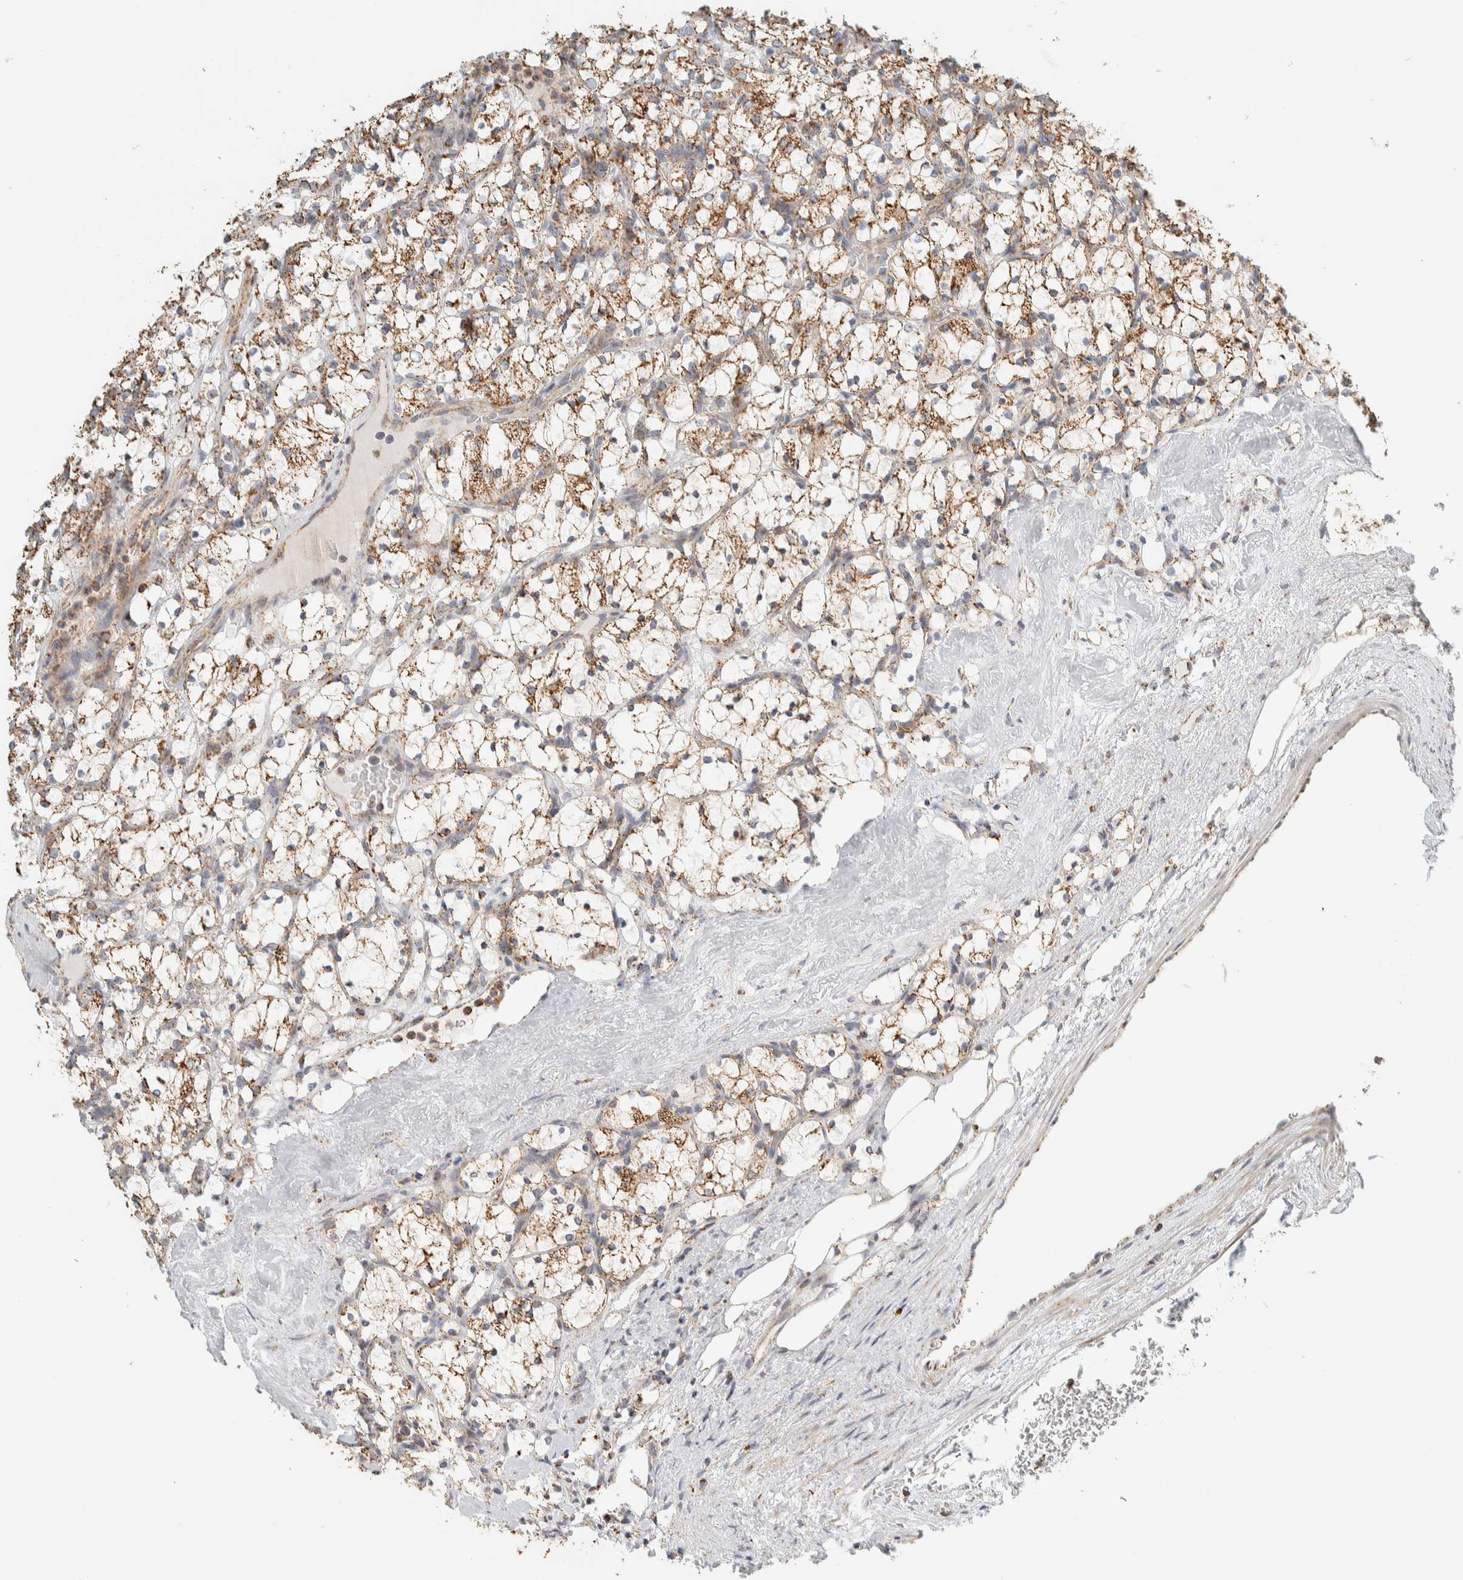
{"staining": {"intensity": "moderate", "quantity": ">75%", "location": "cytoplasmic/membranous"}, "tissue": "renal cancer", "cell_type": "Tumor cells", "image_type": "cancer", "snomed": [{"axis": "morphology", "description": "Adenocarcinoma, NOS"}, {"axis": "topography", "description": "Kidney"}], "caption": "Immunohistochemical staining of human renal adenocarcinoma shows medium levels of moderate cytoplasmic/membranous positivity in approximately >75% of tumor cells. The protein is stained brown, and the nuclei are stained in blue (DAB (3,3'-diaminobenzidine) IHC with brightfield microscopy, high magnification).", "gene": "ZNF454", "patient": {"sex": "female", "age": 69}}